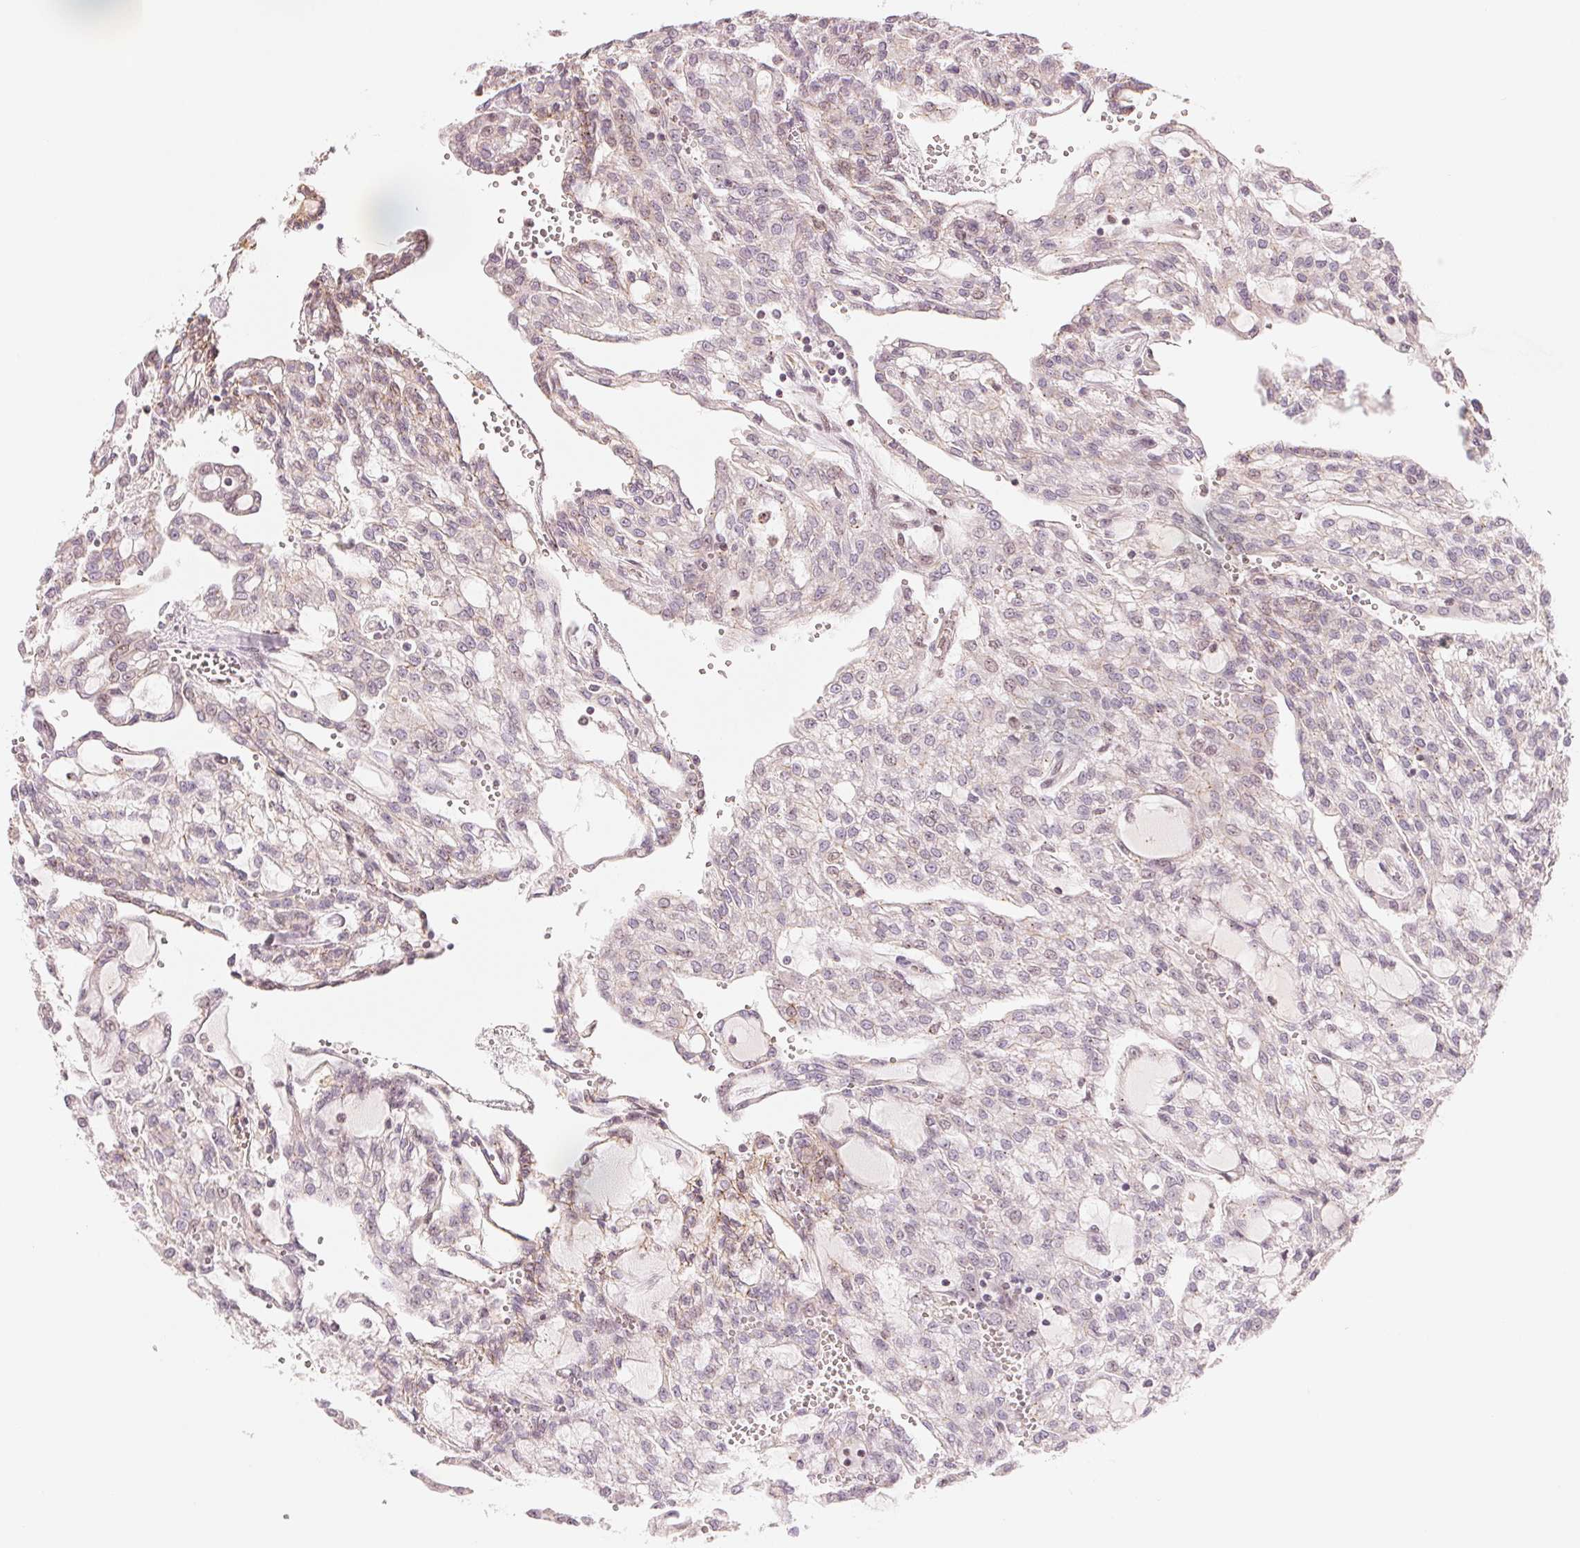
{"staining": {"intensity": "negative", "quantity": "none", "location": "none"}, "tissue": "renal cancer", "cell_type": "Tumor cells", "image_type": "cancer", "snomed": [{"axis": "morphology", "description": "Adenocarcinoma, NOS"}, {"axis": "topography", "description": "Kidney"}], "caption": "Protein analysis of adenocarcinoma (renal) displays no significant positivity in tumor cells.", "gene": "SLC17A4", "patient": {"sex": "male", "age": 63}}